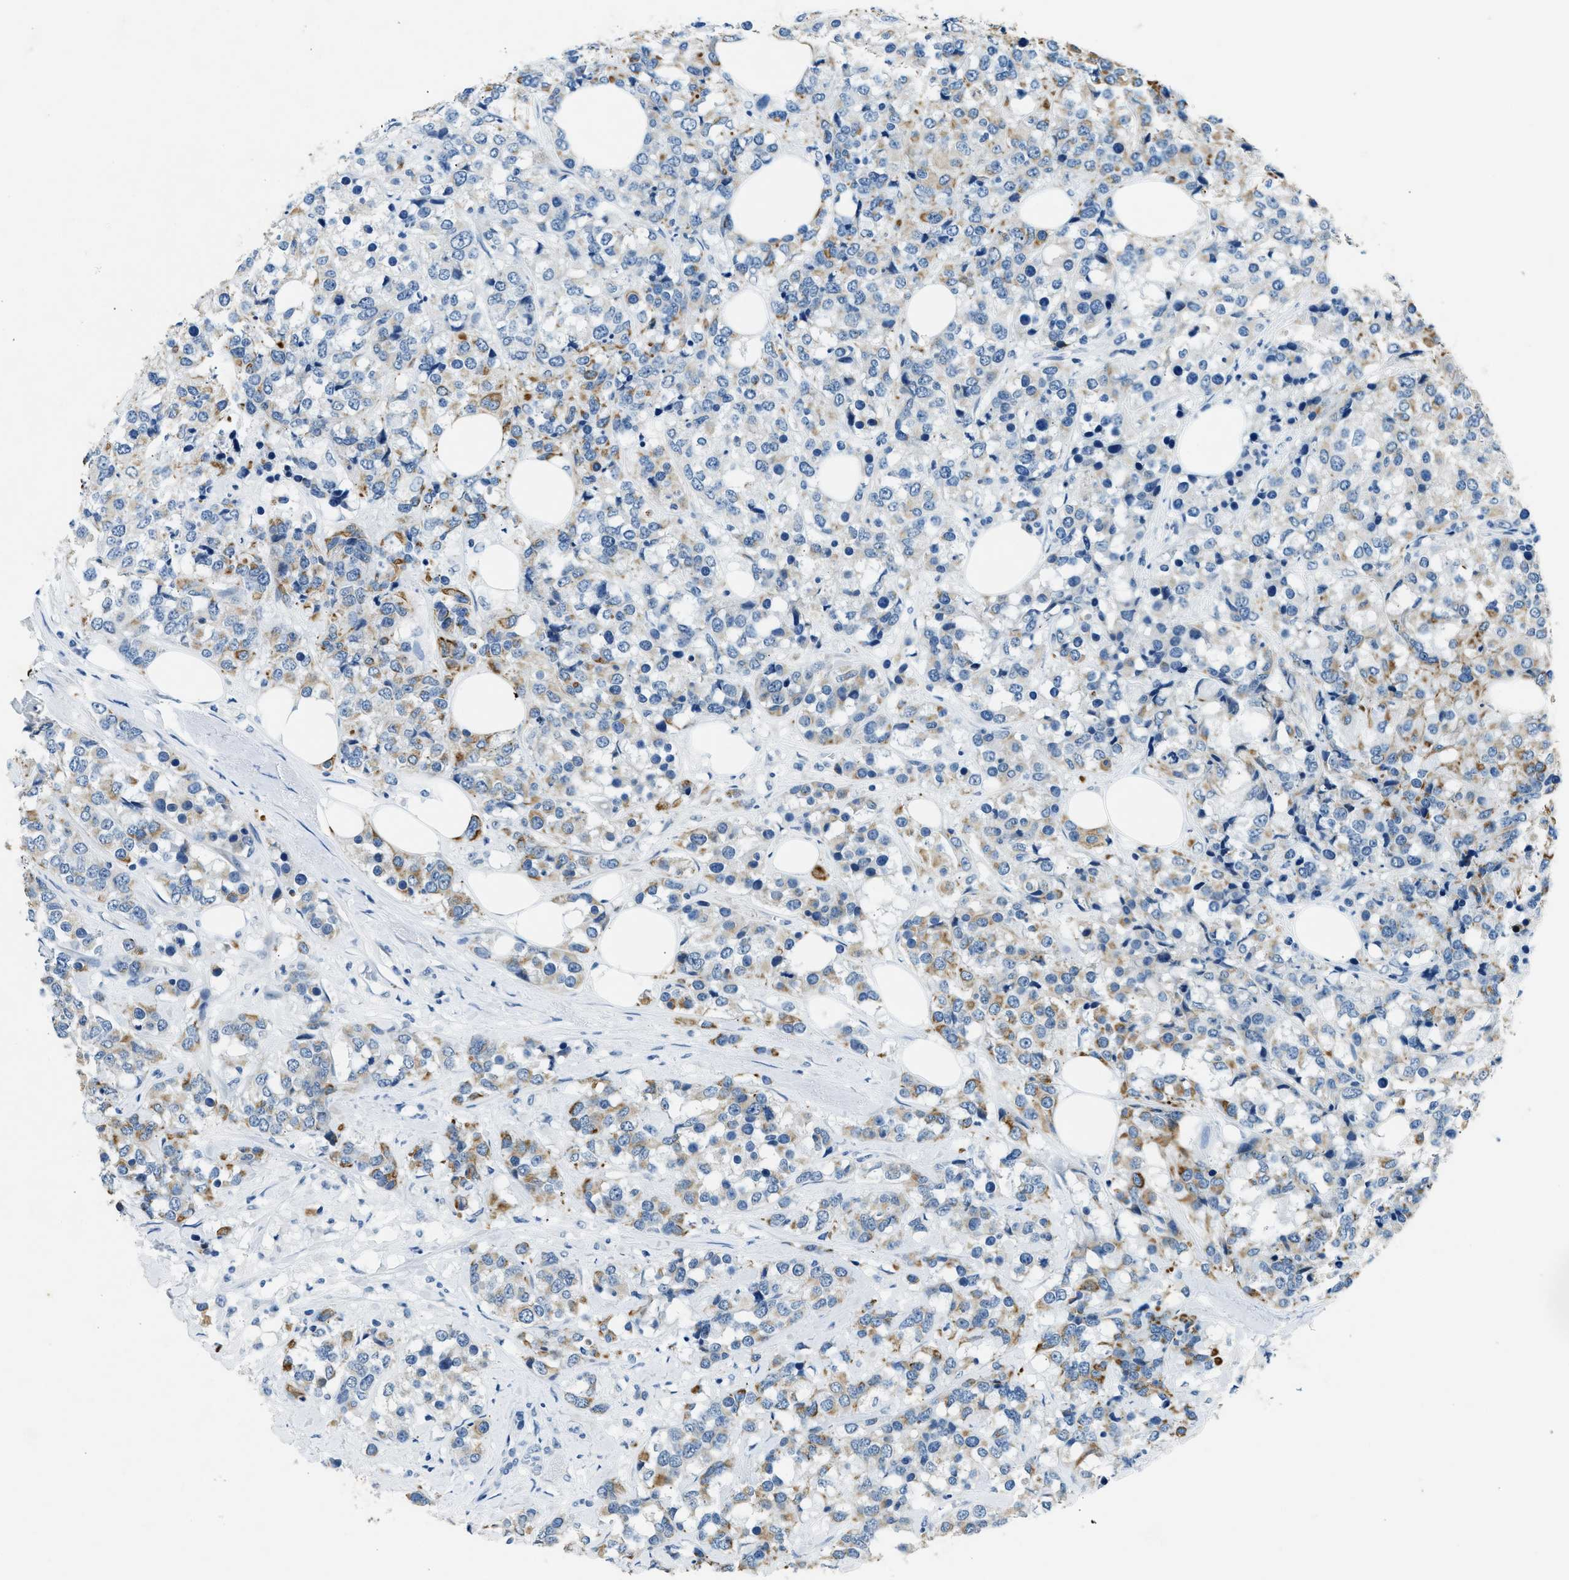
{"staining": {"intensity": "moderate", "quantity": "25%-75%", "location": "cytoplasmic/membranous"}, "tissue": "breast cancer", "cell_type": "Tumor cells", "image_type": "cancer", "snomed": [{"axis": "morphology", "description": "Lobular carcinoma"}, {"axis": "topography", "description": "Breast"}], "caption": "Brown immunohistochemical staining in breast lobular carcinoma displays moderate cytoplasmic/membranous staining in about 25%-75% of tumor cells. (Stains: DAB in brown, nuclei in blue, Microscopy: brightfield microscopy at high magnification).", "gene": "CFAP20", "patient": {"sex": "female", "age": 59}}